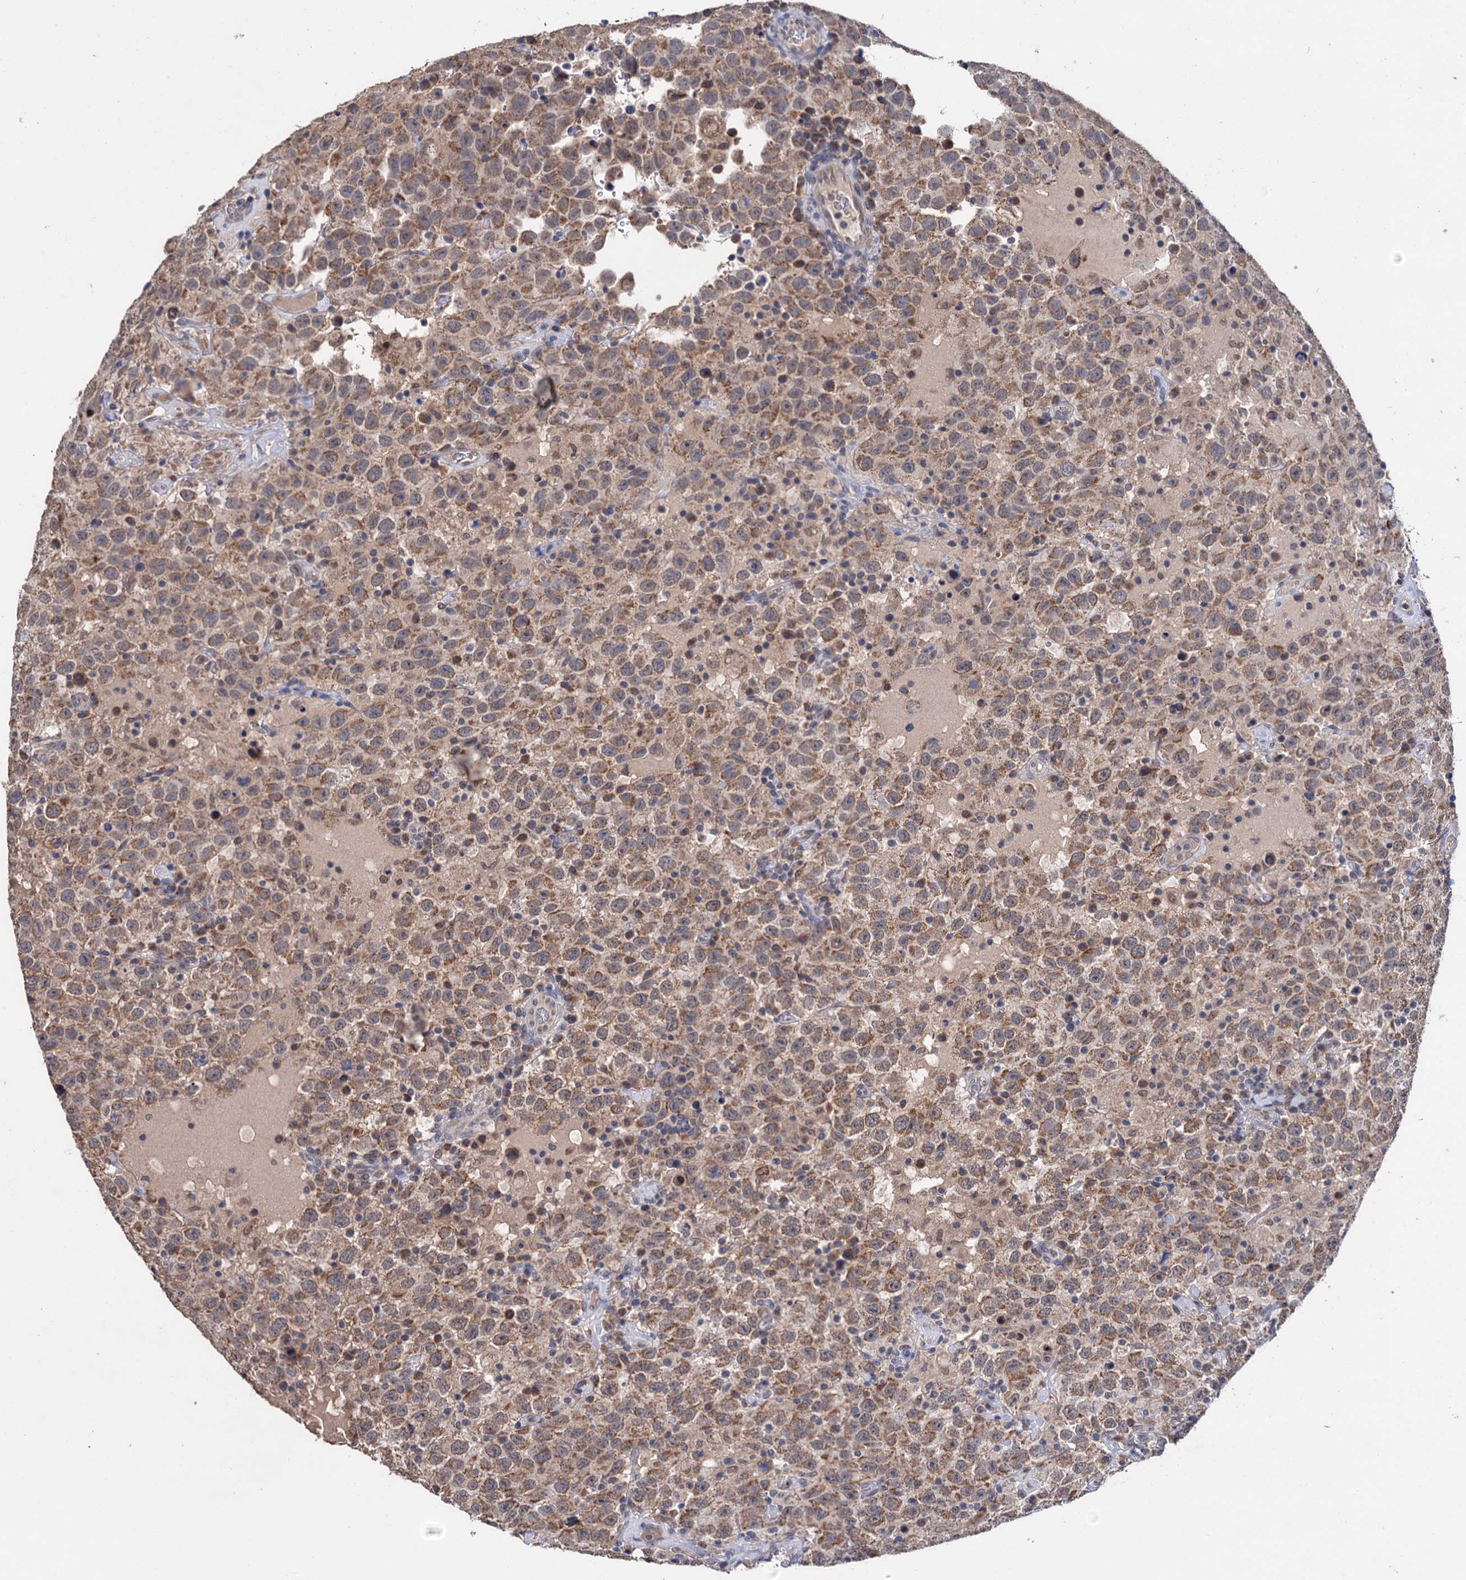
{"staining": {"intensity": "moderate", "quantity": ">75%", "location": "cytoplasmic/membranous"}, "tissue": "testis cancer", "cell_type": "Tumor cells", "image_type": "cancer", "snomed": [{"axis": "morphology", "description": "Seminoma, NOS"}, {"axis": "topography", "description": "Testis"}], "caption": "Immunohistochemistry (IHC) of human testis cancer (seminoma) shows medium levels of moderate cytoplasmic/membranous staining in approximately >75% of tumor cells.", "gene": "CLPB", "patient": {"sex": "male", "age": 41}}